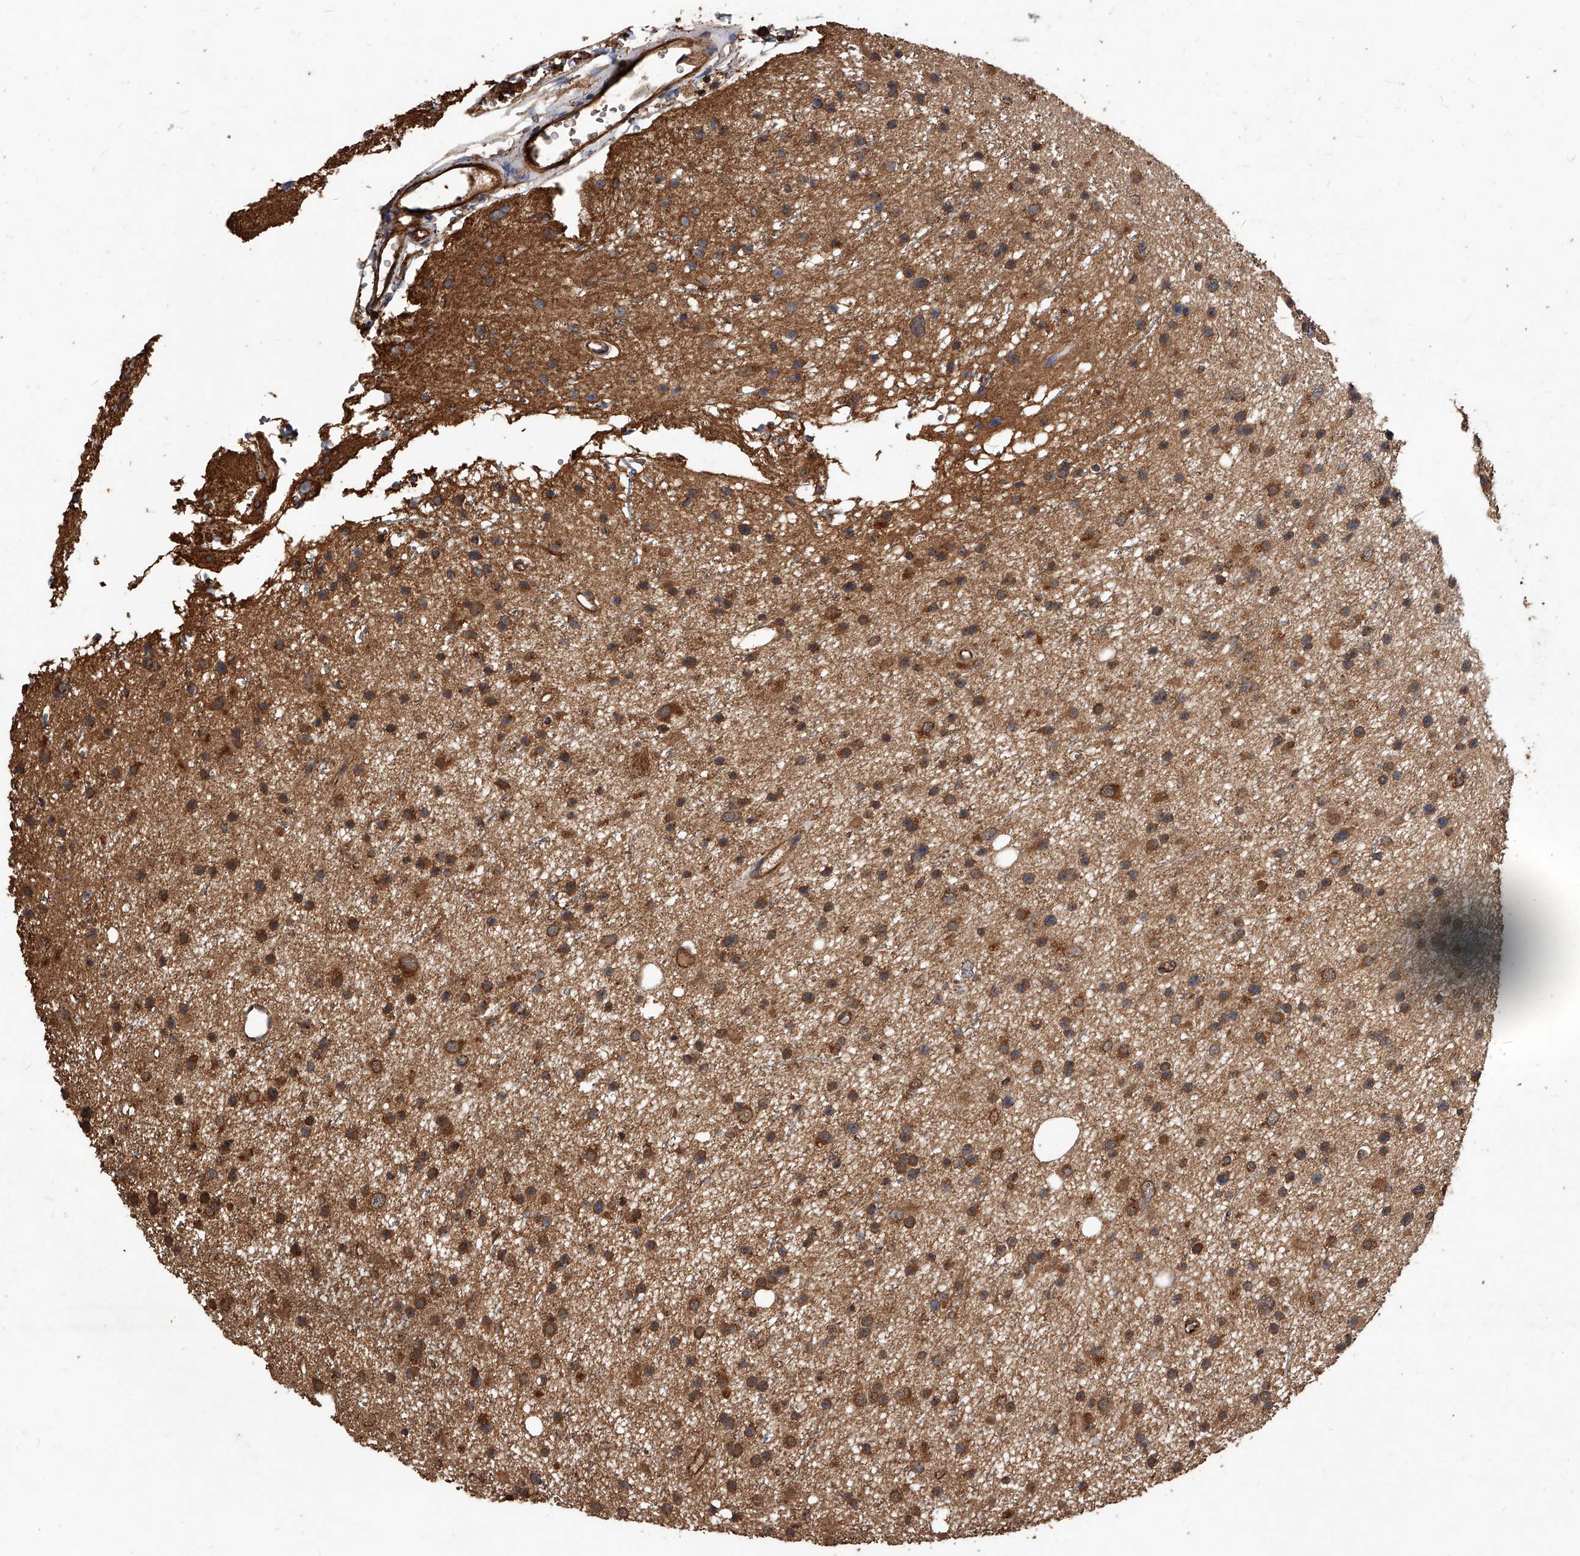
{"staining": {"intensity": "moderate", "quantity": ">75%", "location": "cytoplasmic/membranous"}, "tissue": "glioma", "cell_type": "Tumor cells", "image_type": "cancer", "snomed": [{"axis": "morphology", "description": "Glioma, malignant, Low grade"}, {"axis": "topography", "description": "Cerebral cortex"}], "caption": "This micrograph reveals immunohistochemistry (IHC) staining of glioma, with medium moderate cytoplasmic/membranous positivity in approximately >75% of tumor cells.", "gene": "UCP2", "patient": {"sex": "female", "age": 39}}